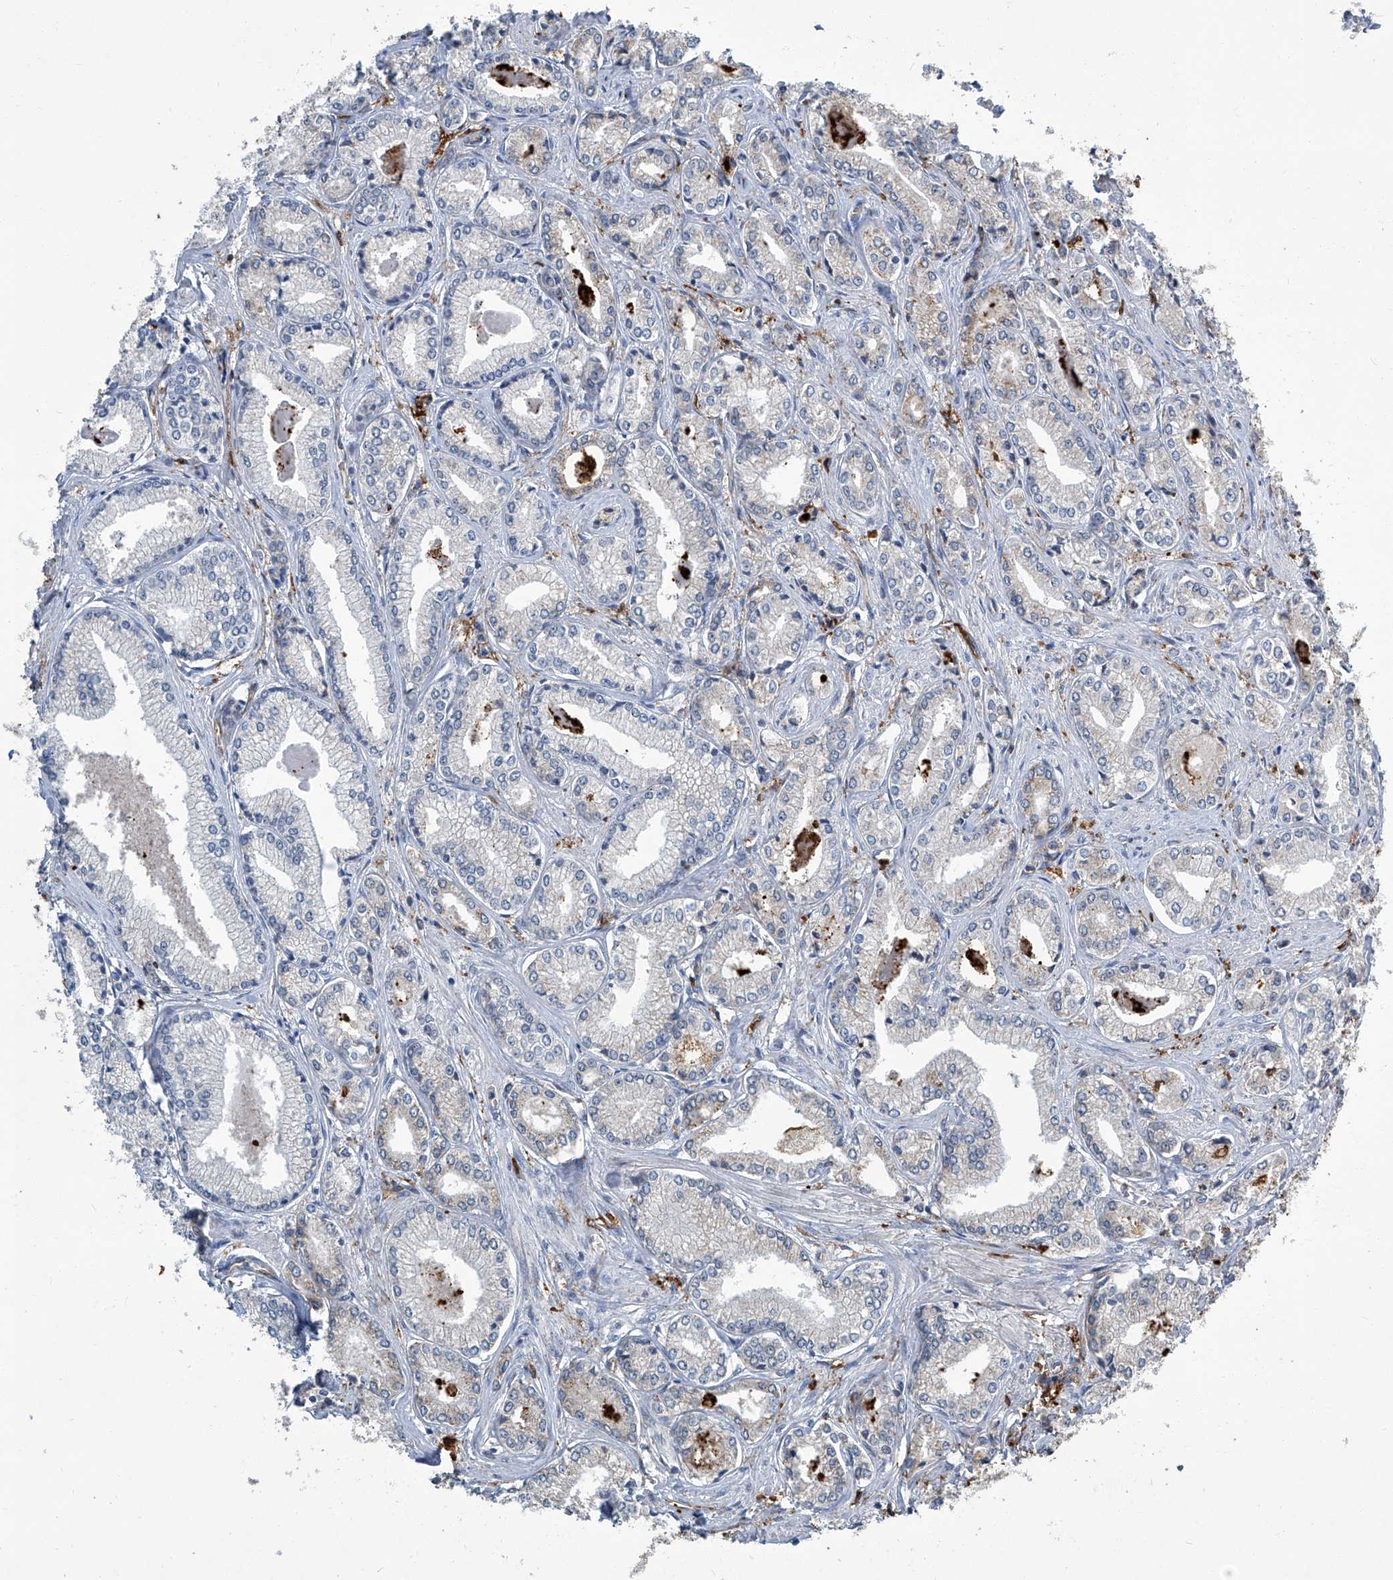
{"staining": {"intensity": "negative", "quantity": "none", "location": "none"}, "tissue": "prostate cancer", "cell_type": "Tumor cells", "image_type": "cancer", "snomed": [{"axis": "morphology", "description": "Adenocarcinoma, Low grade"}, {"axis": "topography", "description": "Prostate"}], "caption": "DAB (3,3'-diaminobenzidine) immunohistochemical staining of human low-grade adenocarcinoma (prostate) exhibits no significant staining in tumor cells.", "gene": "FAM167A", "patient": {"sex": "male", "age": 60}}